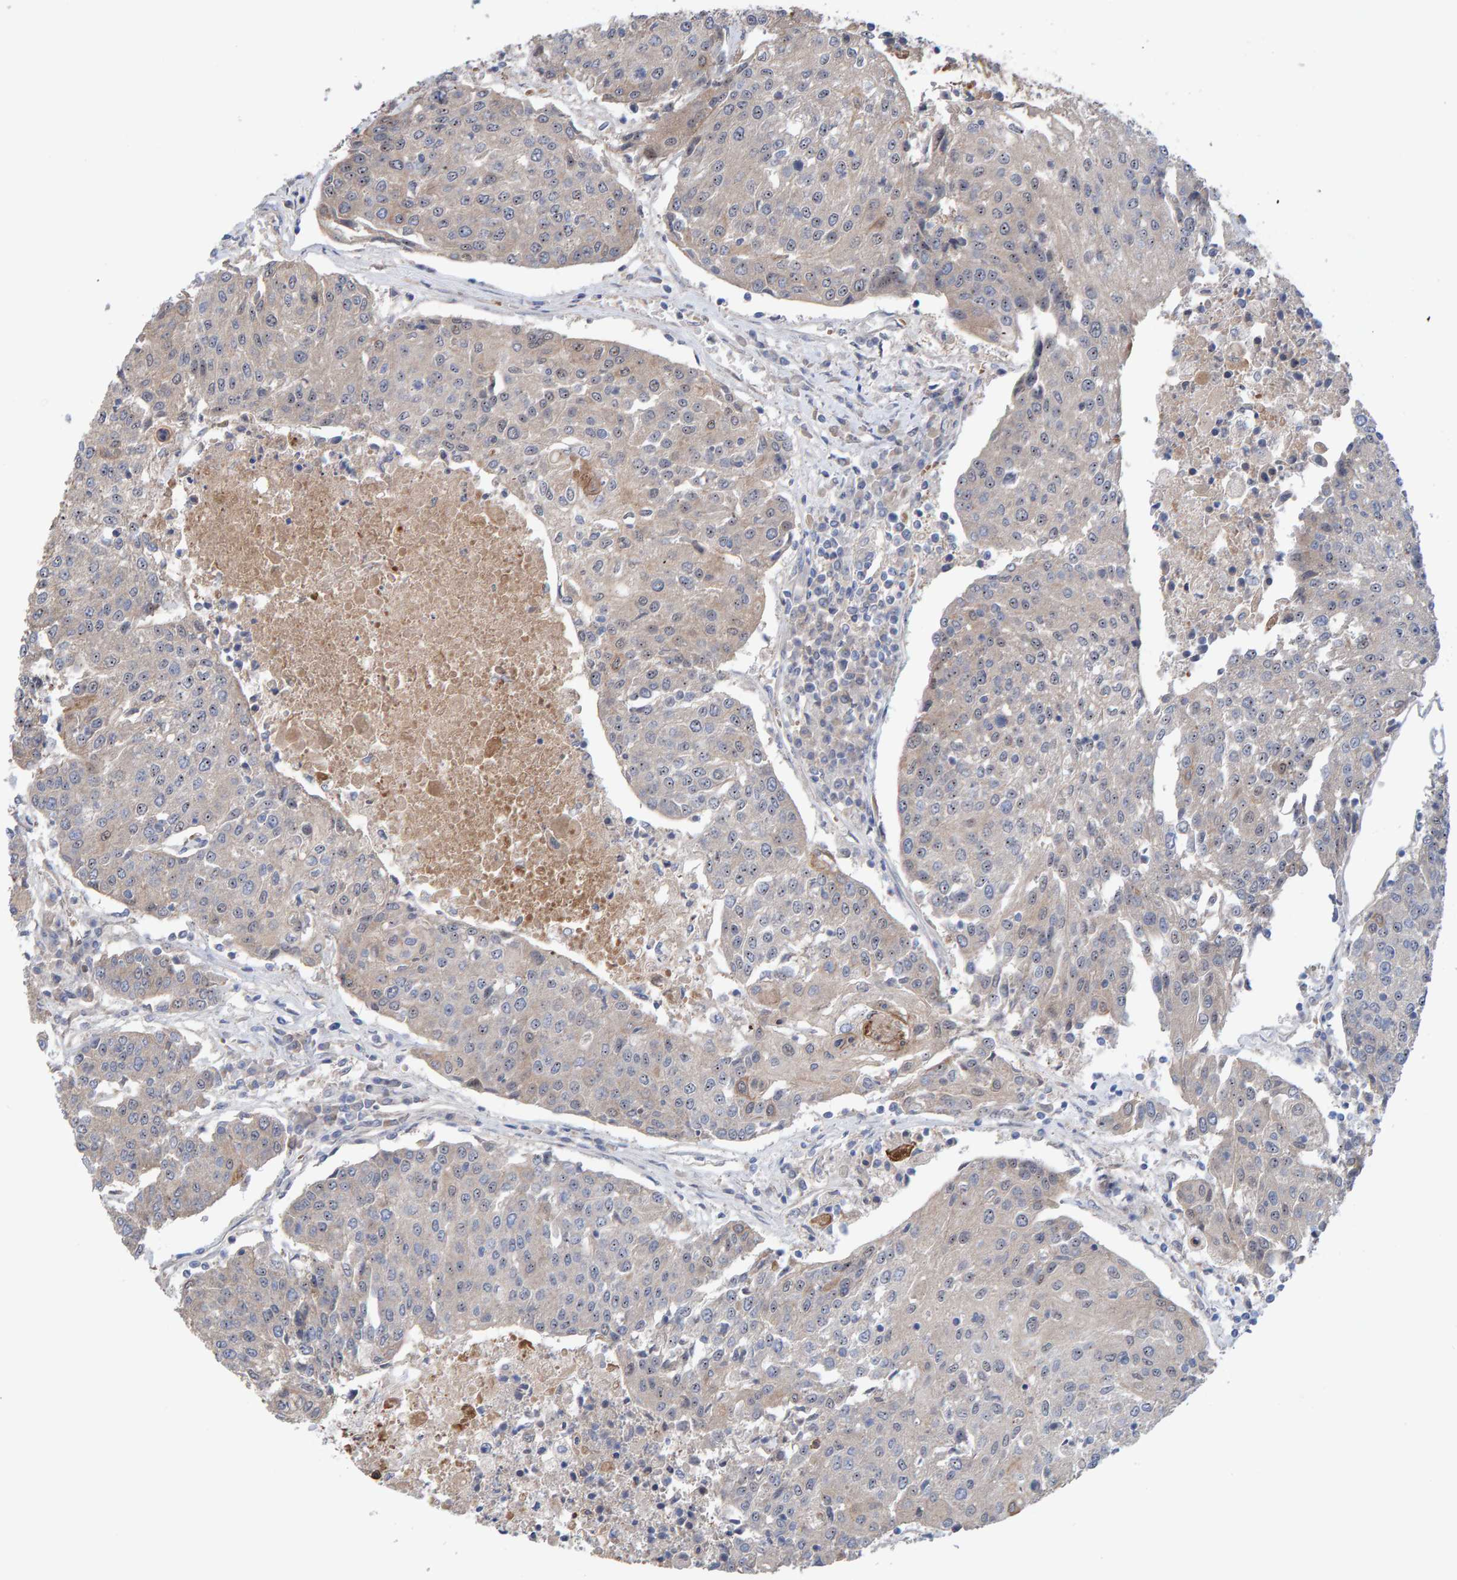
{"staining": {"intensity": "weak", "quantity": "<25%", "location": "cytoplasmic/membranous"}, "tissue": "urothelial cancer", "cell_type": "Tumor cells", "image_type": "cancer", "snomed": [{"axis": "morphology", "description": "Urothelial carcinoma, High grade"}, {"axis": "topography", "description": "Urinary bladder"}], "caption": "High power microscopy photomicrograph of an immunohistochemistry (IHC) micrograph of urothelial cancer, revealing no significant staining in tumor cells.", "gene": "LRSAM1", "patient": {"sex": "female", "age": 85}}